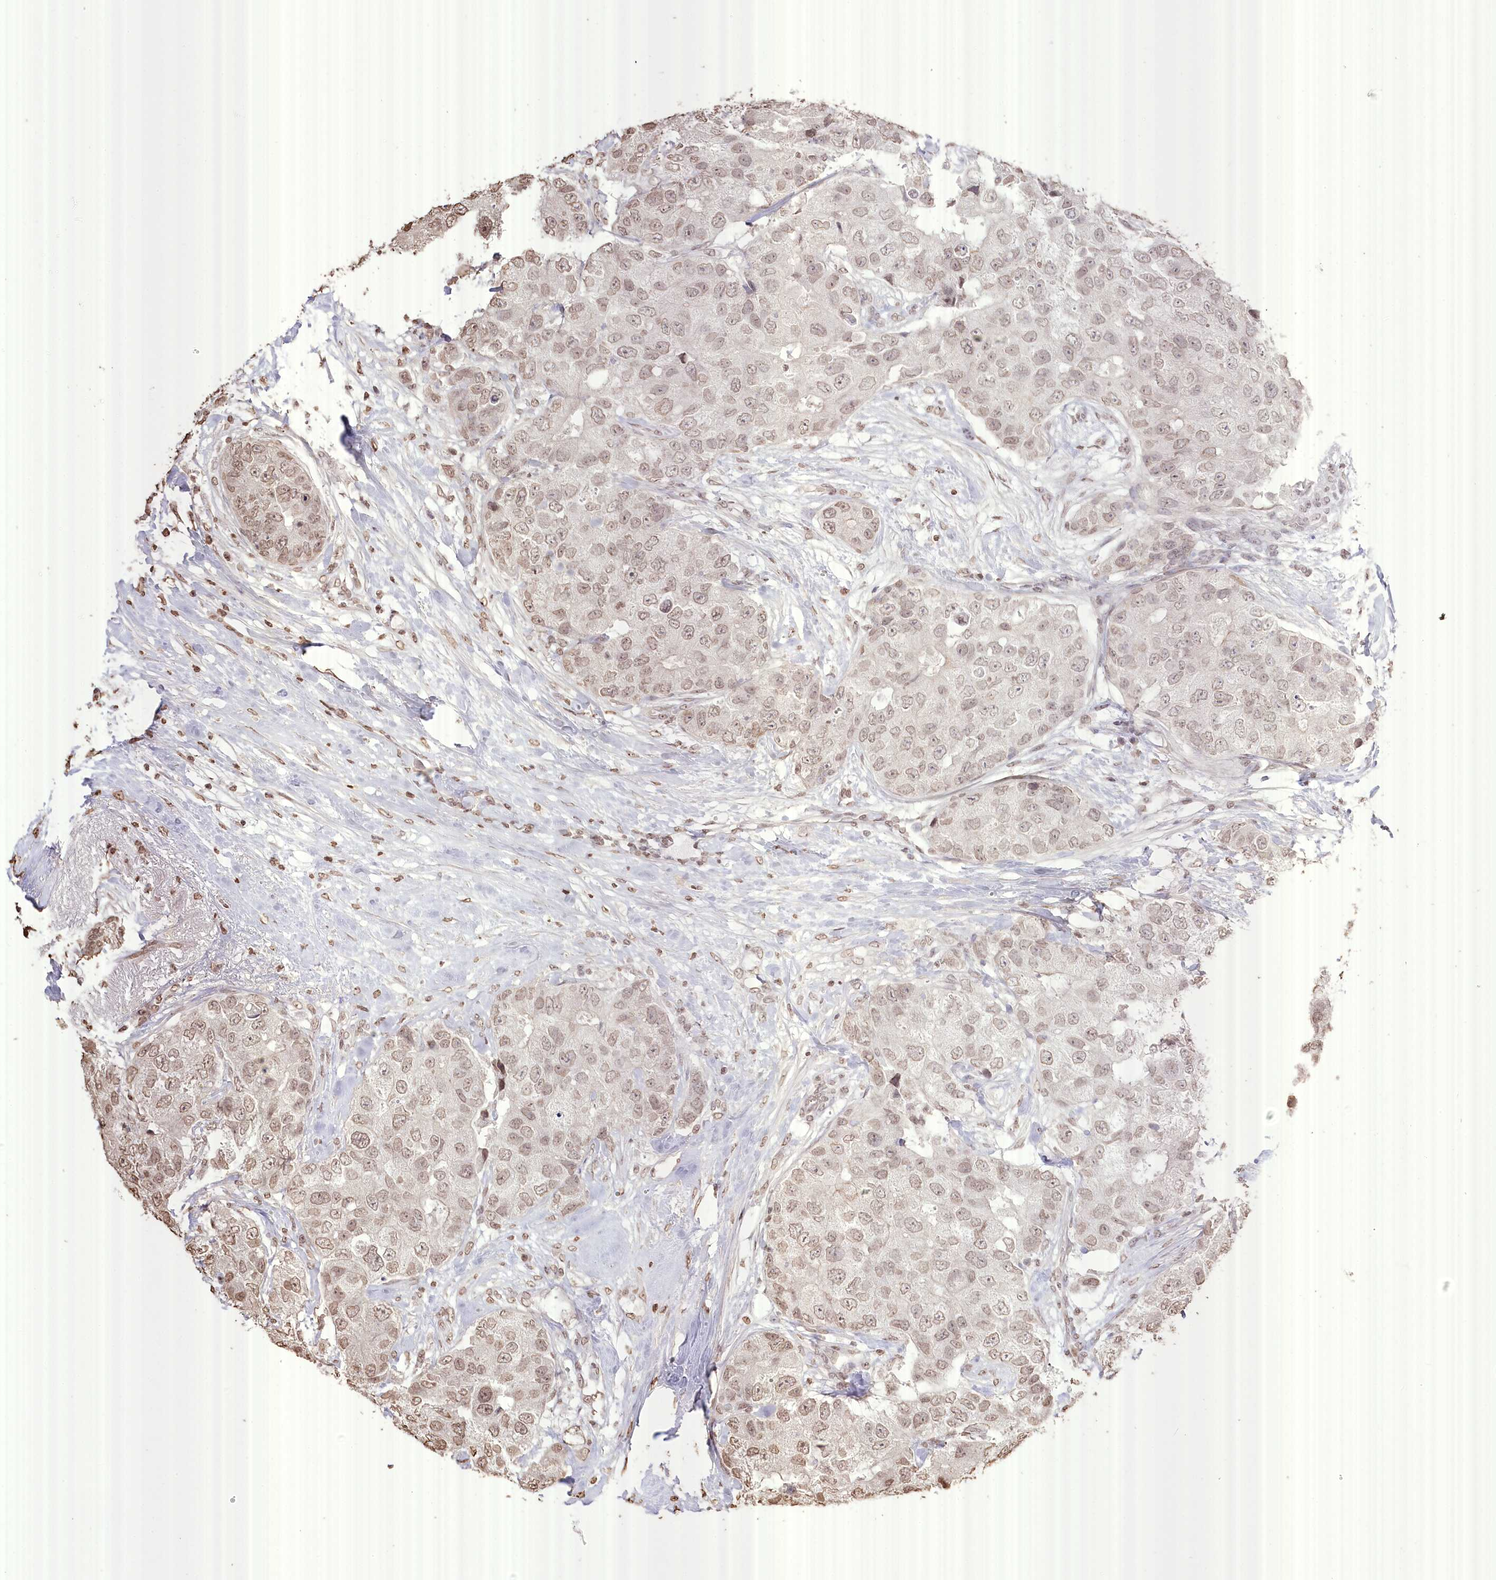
{"staining": {"intensity": "weak", "quantity": ">75%", "location": "cytoplasmic/membranous,nuclear"}, "tissue": "breast cancer", "cell_type": "Tumor cells", "image_type": "cancer", "snomed": [{"axis": "morphology", "description": "Duct carcinoma"}, {"axis": "topography", "description": "Breast"}], "caption": "Weak cytoplasmic/membranous and nuclear expression for a protein is appreciated in approximately >75% of tumor cells of breast infiltrating ductal carcinoma using immunohistochemistry.", "gene": "SLC39A10", "patient": {"sex": "female", "age": 62}}